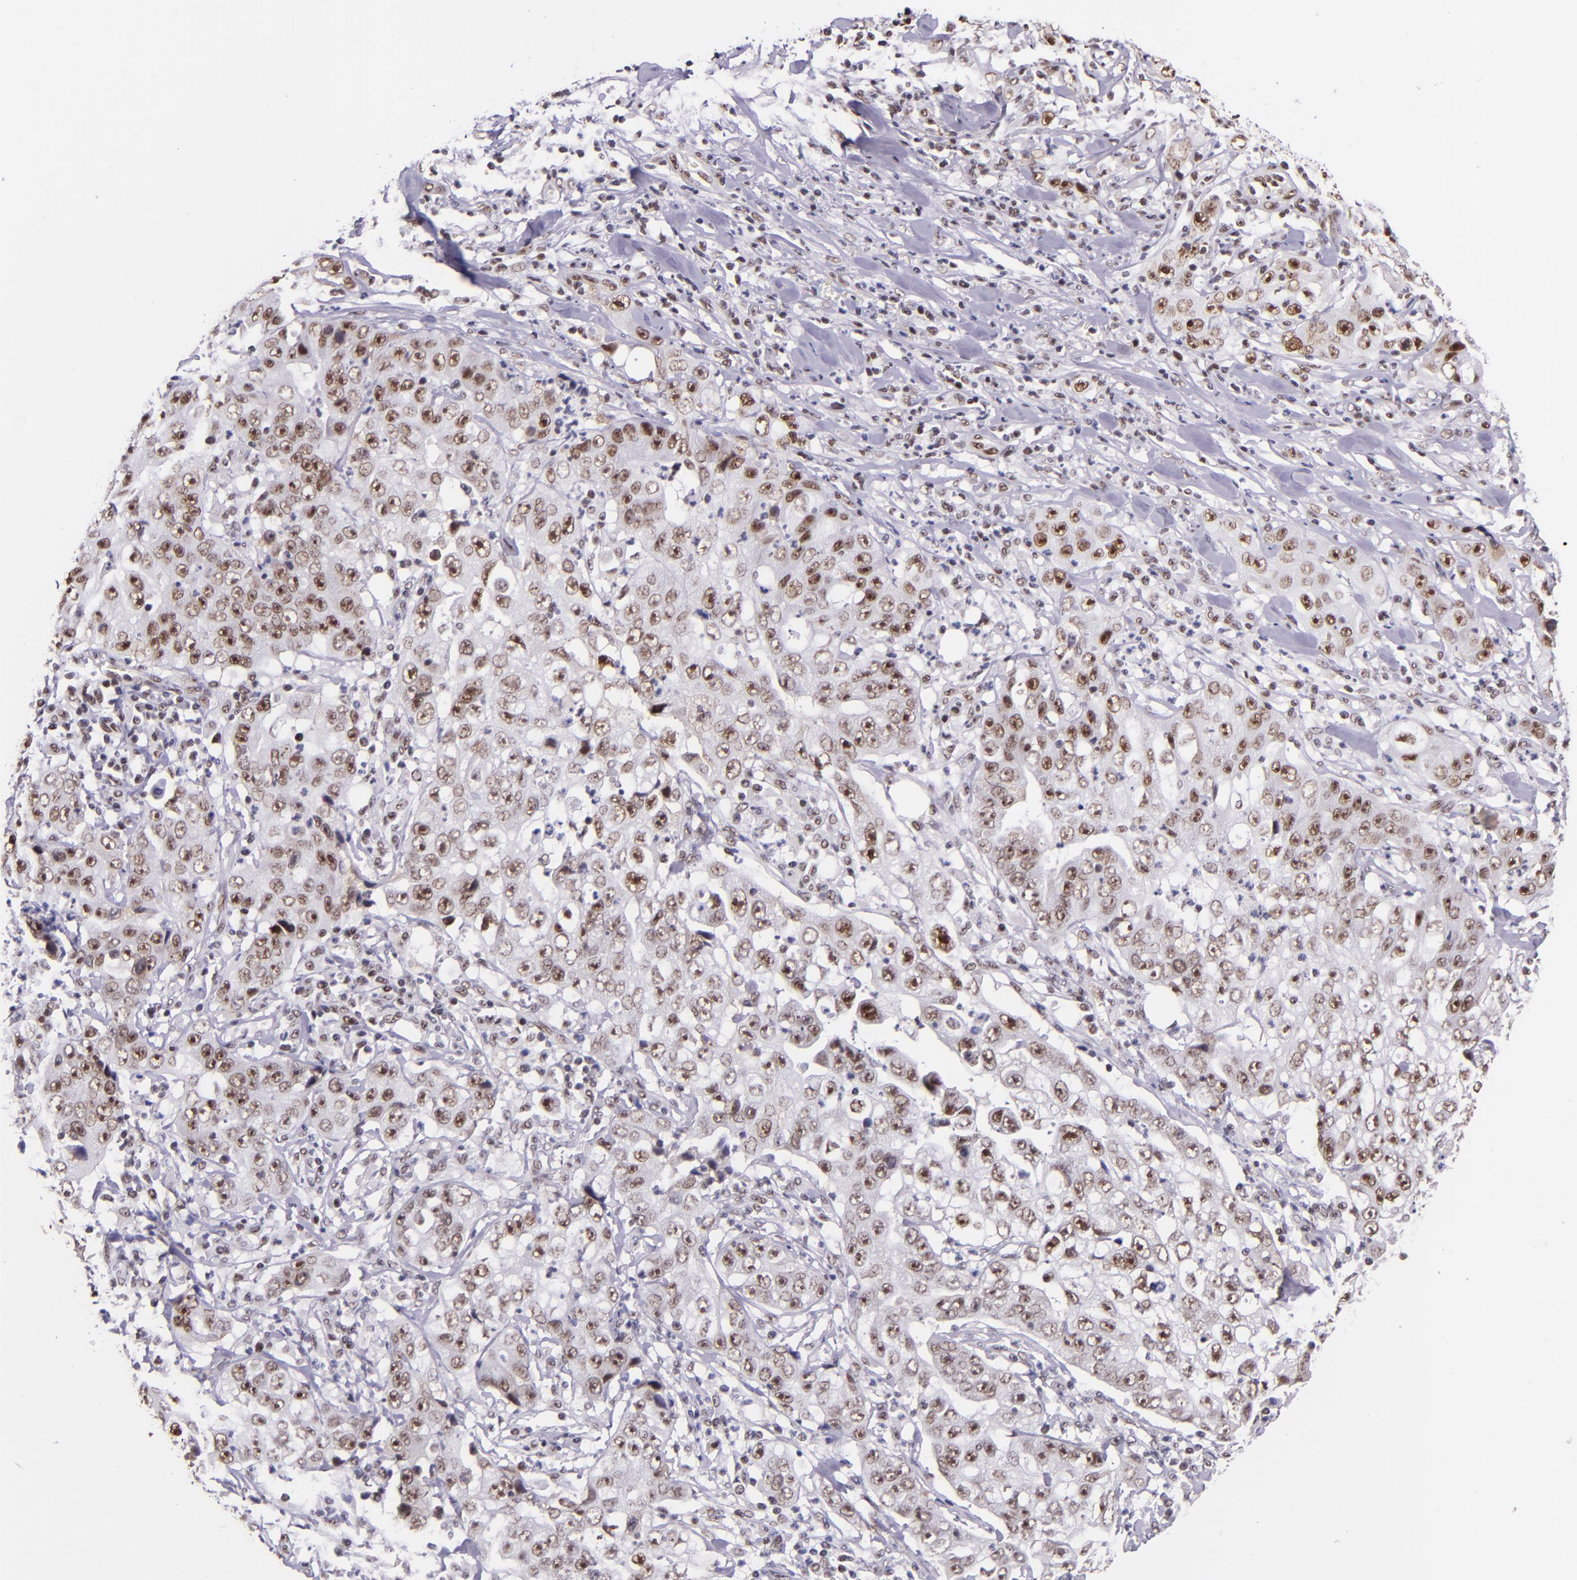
{"staining": {"intensity": "moderate", "quantity": "25%-75%", "location": "nuclear"}, "tissue": "lung cancer", "cell_type": "Tumor cells", "image_type": "cancer", "snomed": [{"axis": "morphology", "description": "Squamous cell carcinoma, NOS"}, {"axis": "topography", "description": "Lung"}], "caption": "This is an image of immunohistochemistry (IHC) staining of lung cancer (squamous cell carcinoma), which shows moderate positivity in the nuclear of tumor cells.", "gene": "GPKOW", "patient": {"sex": "male", "age": 64}}